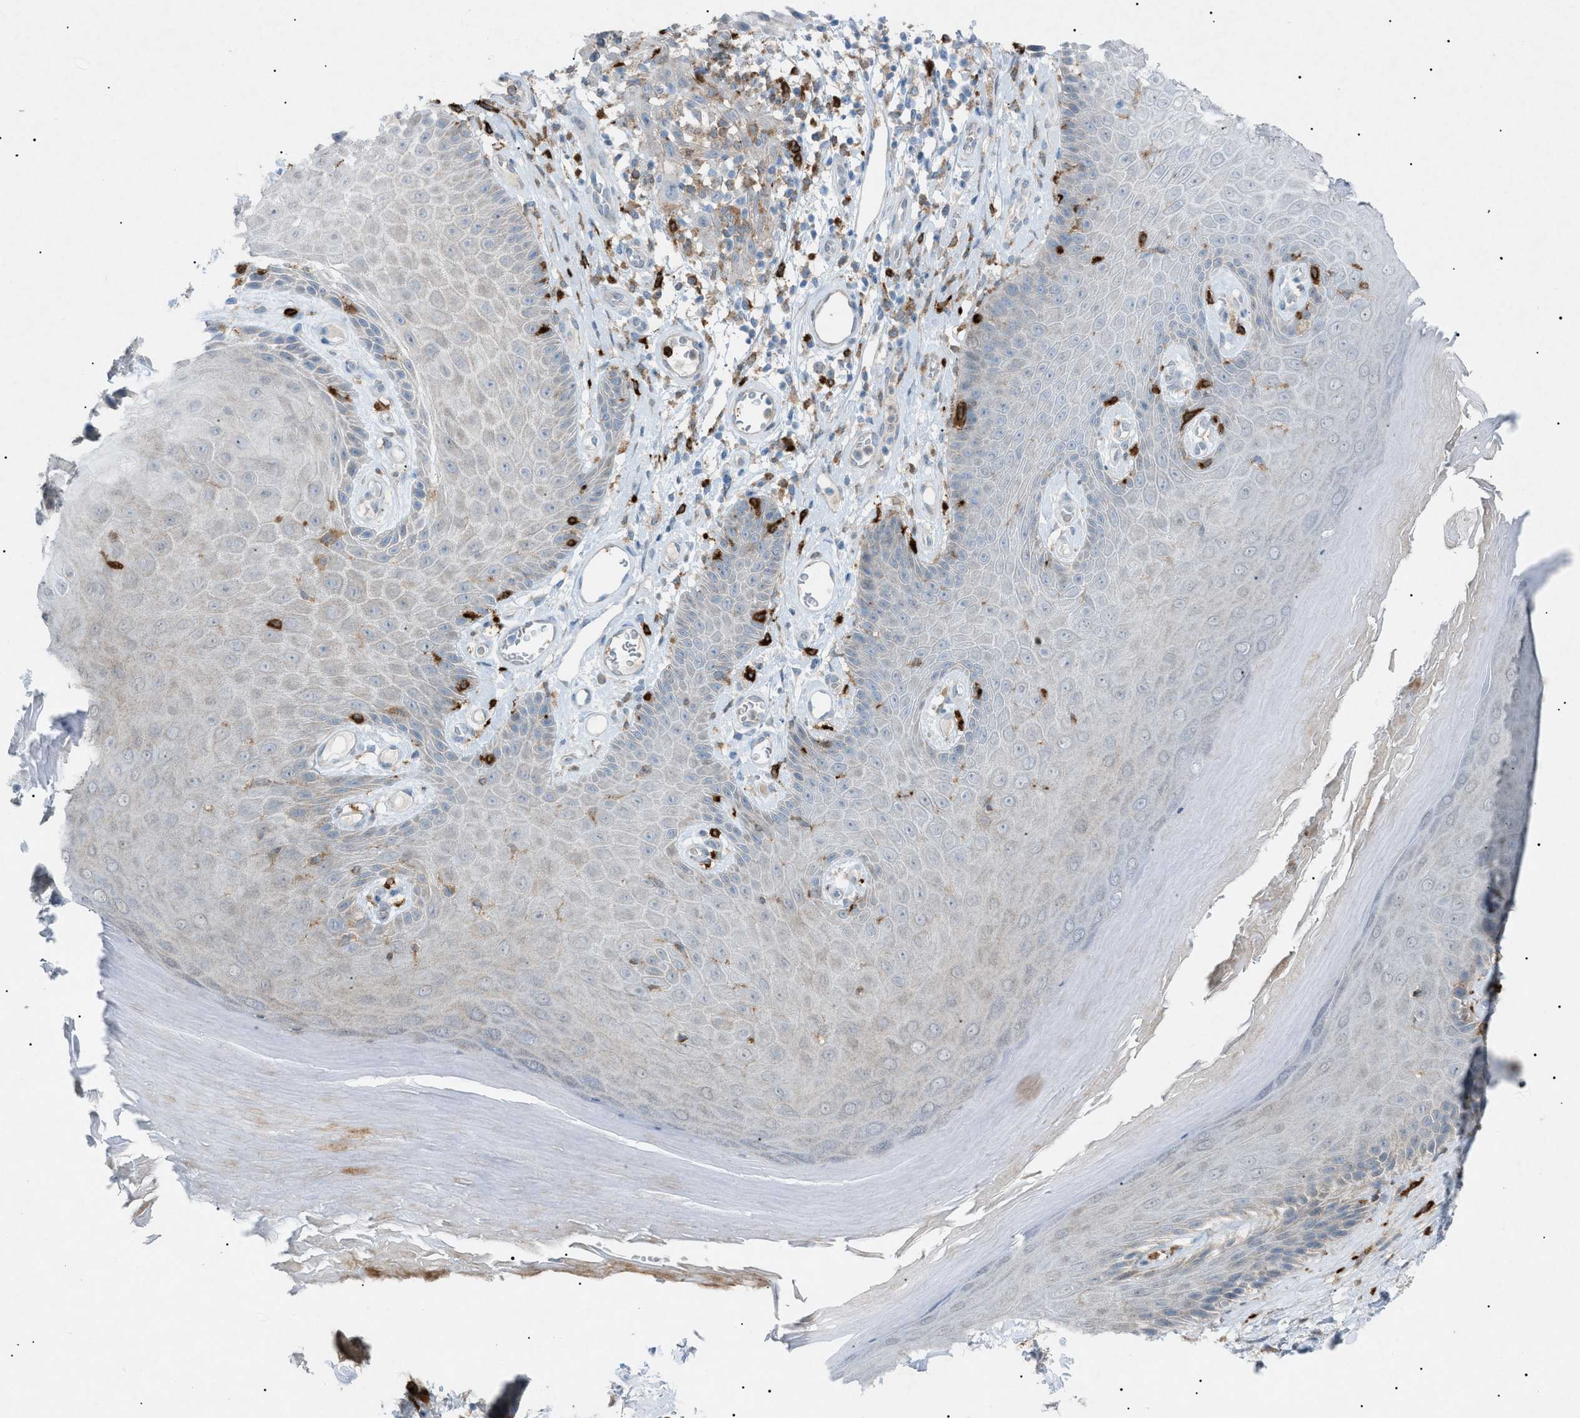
{"staining": {"intensity": "weak", "quantity": "<25%", "location": "cytoplasmic/membranous"}, "tissue": "skin", "cell_type": "Epidermal cells", "image_type": "normal", "snomed": [{"axis": "morphology", "description": "Normal tissue, NOS"}, {"axis": "topography", "description": "Vulva"}], "caption": "Skin stained for a protein using immunohistochemistry exhibits no positivity epidermal cells.", "gene": "BTK", "patient": {"sex": "female", "age": 73}}